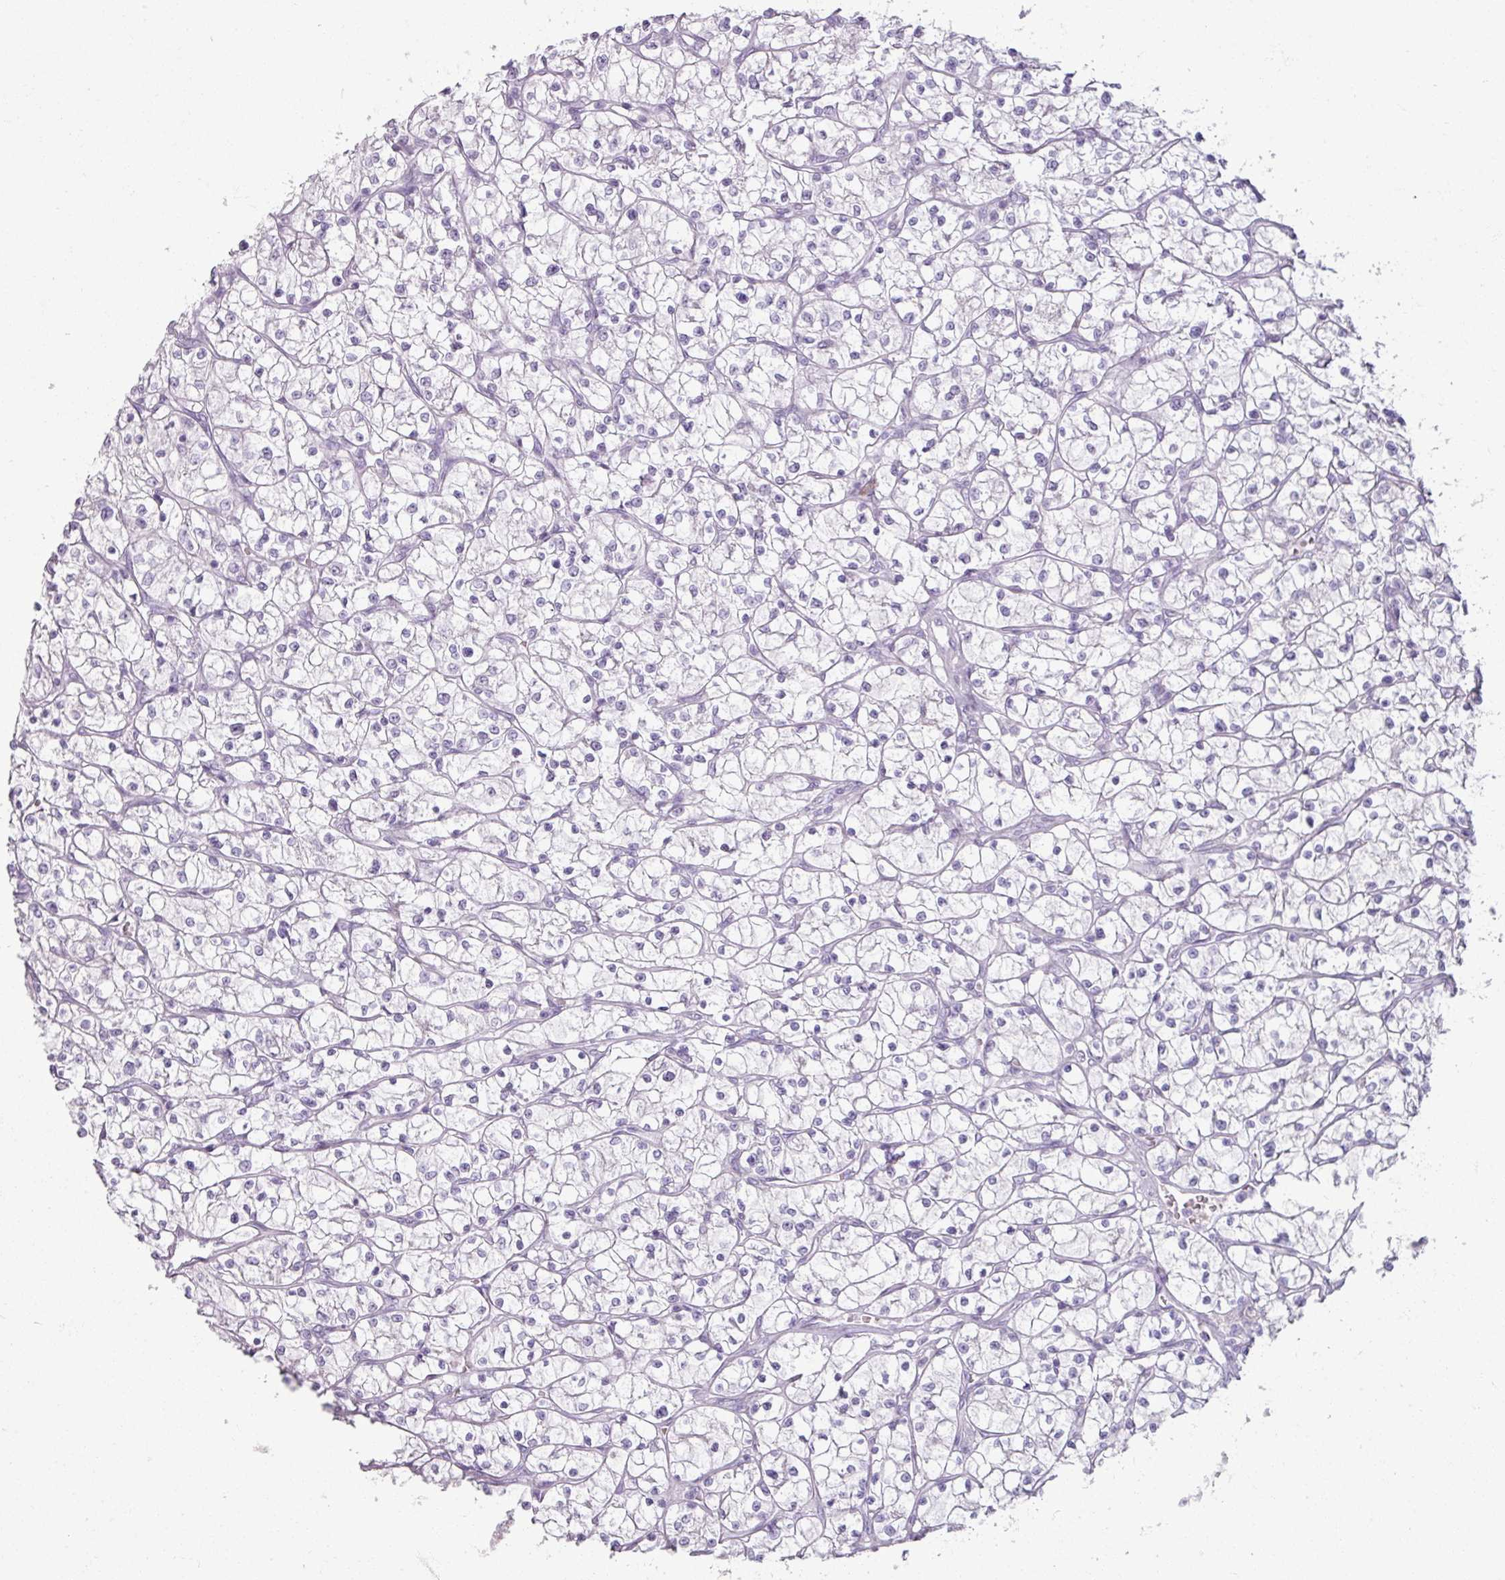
{"staining": {"intensity": "negative", "quantity": "none", "location": "none"}, "tissue": "renal cancer", "cell_type": "Tumor cells", "image_type": "cancer", "snomed": [{"axis": "morphology", "description": "Adenocarcinoma, NOS"}, {"axis": "topography", "description": "Kidney"}], "caption": "The photomicrograph displays no significant positivity in tumor cells of renal adenocarcinoma.", "gene": "ARG1", "patient": {"sex": "female", "age": 64}}